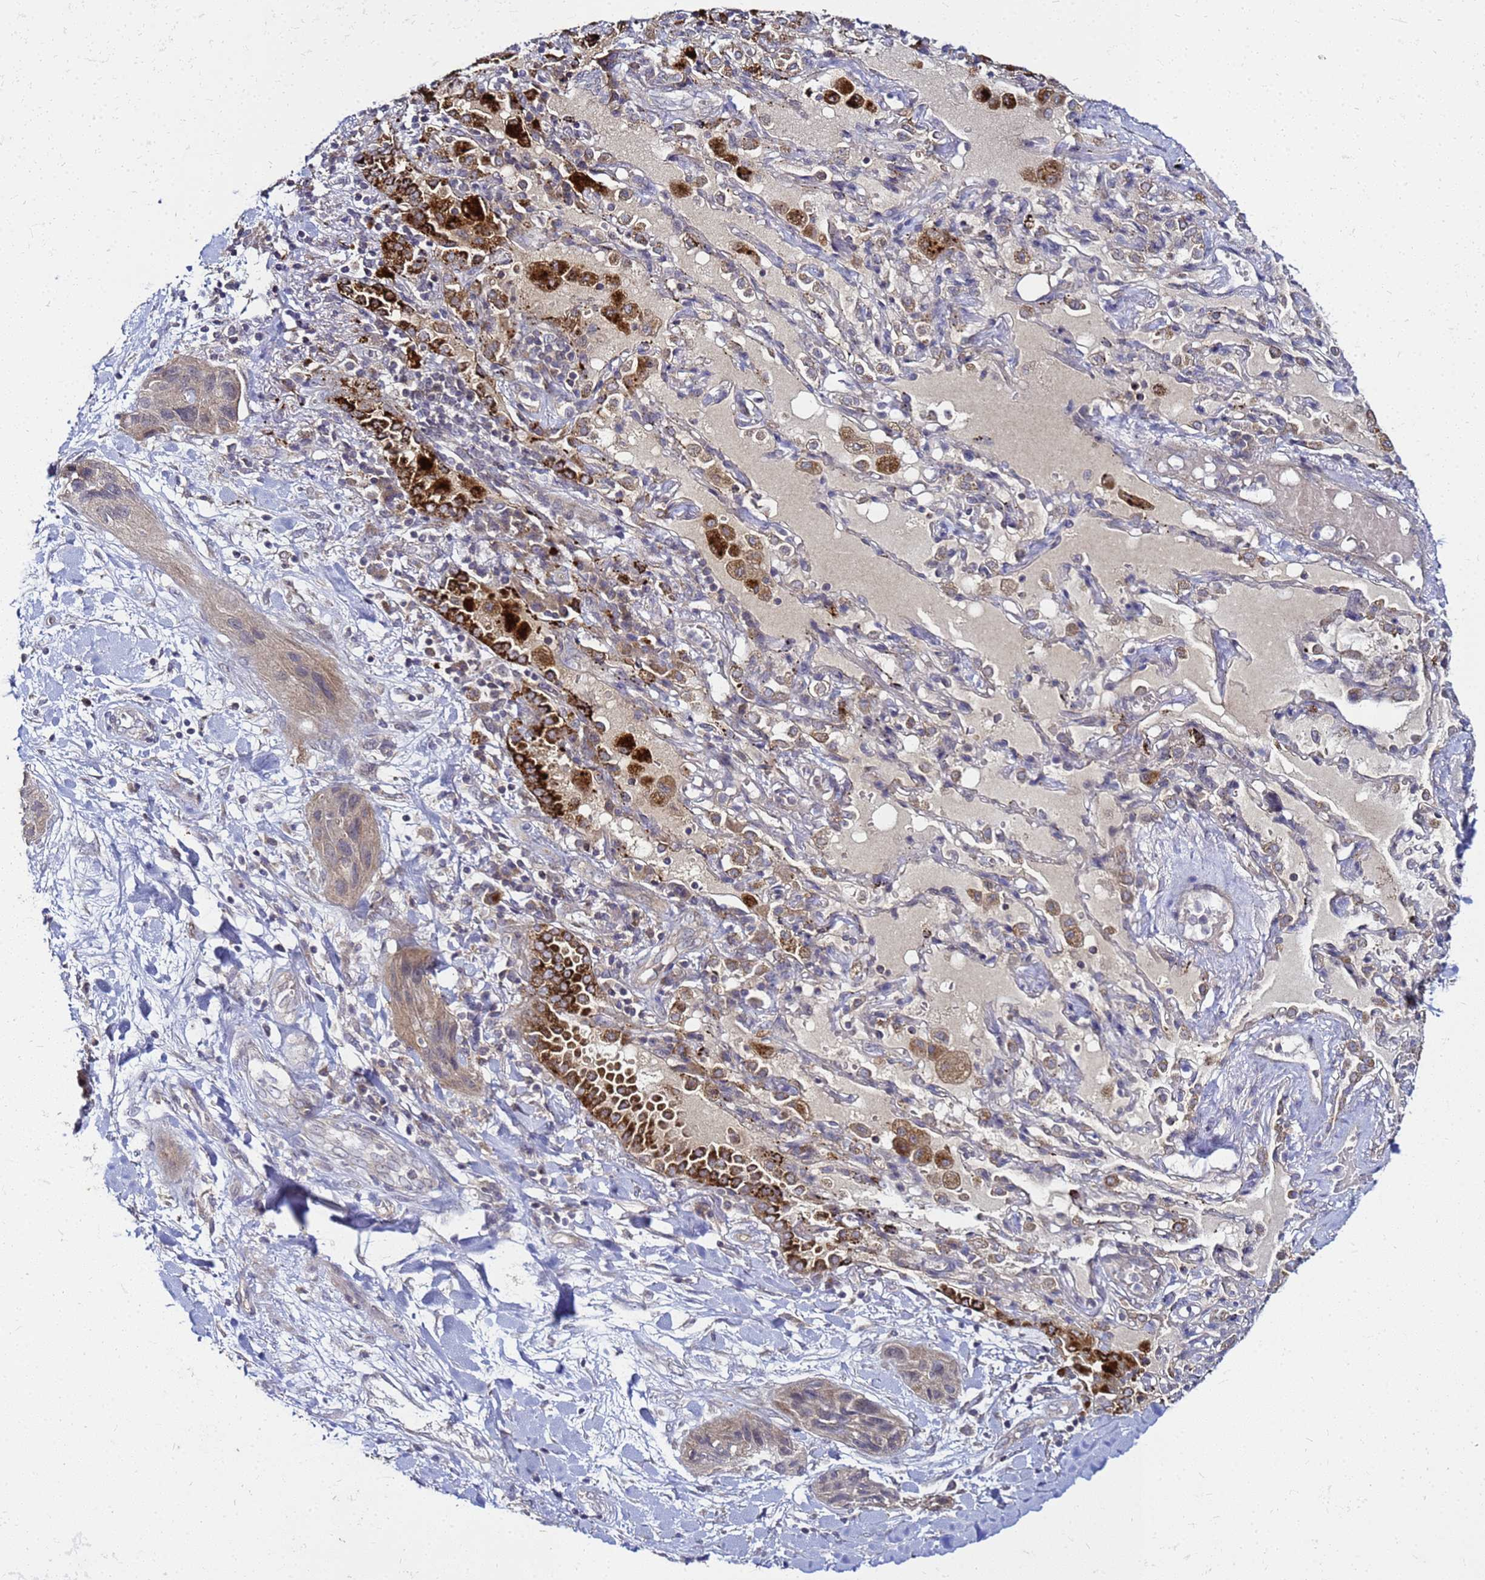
{"staining": {"intensity": "weak", "quantity": "<25%", "location": "cytoplasmic/membranous"}, "tissue": "lung cancer", "cell_type": "Tumor cells", "image_type": "cancer", "snomed": [{"axis": "morphology", "description": "Squamous cell carcinoma, NOS"}, {"axis": "topography", "description": "Lung"}], "caption": "Tumor cells are negative for brown protein staining in lung squamous cell carcinoma.", "gene": "SAT1", "patient": {"sex": "female", "age": 70}}